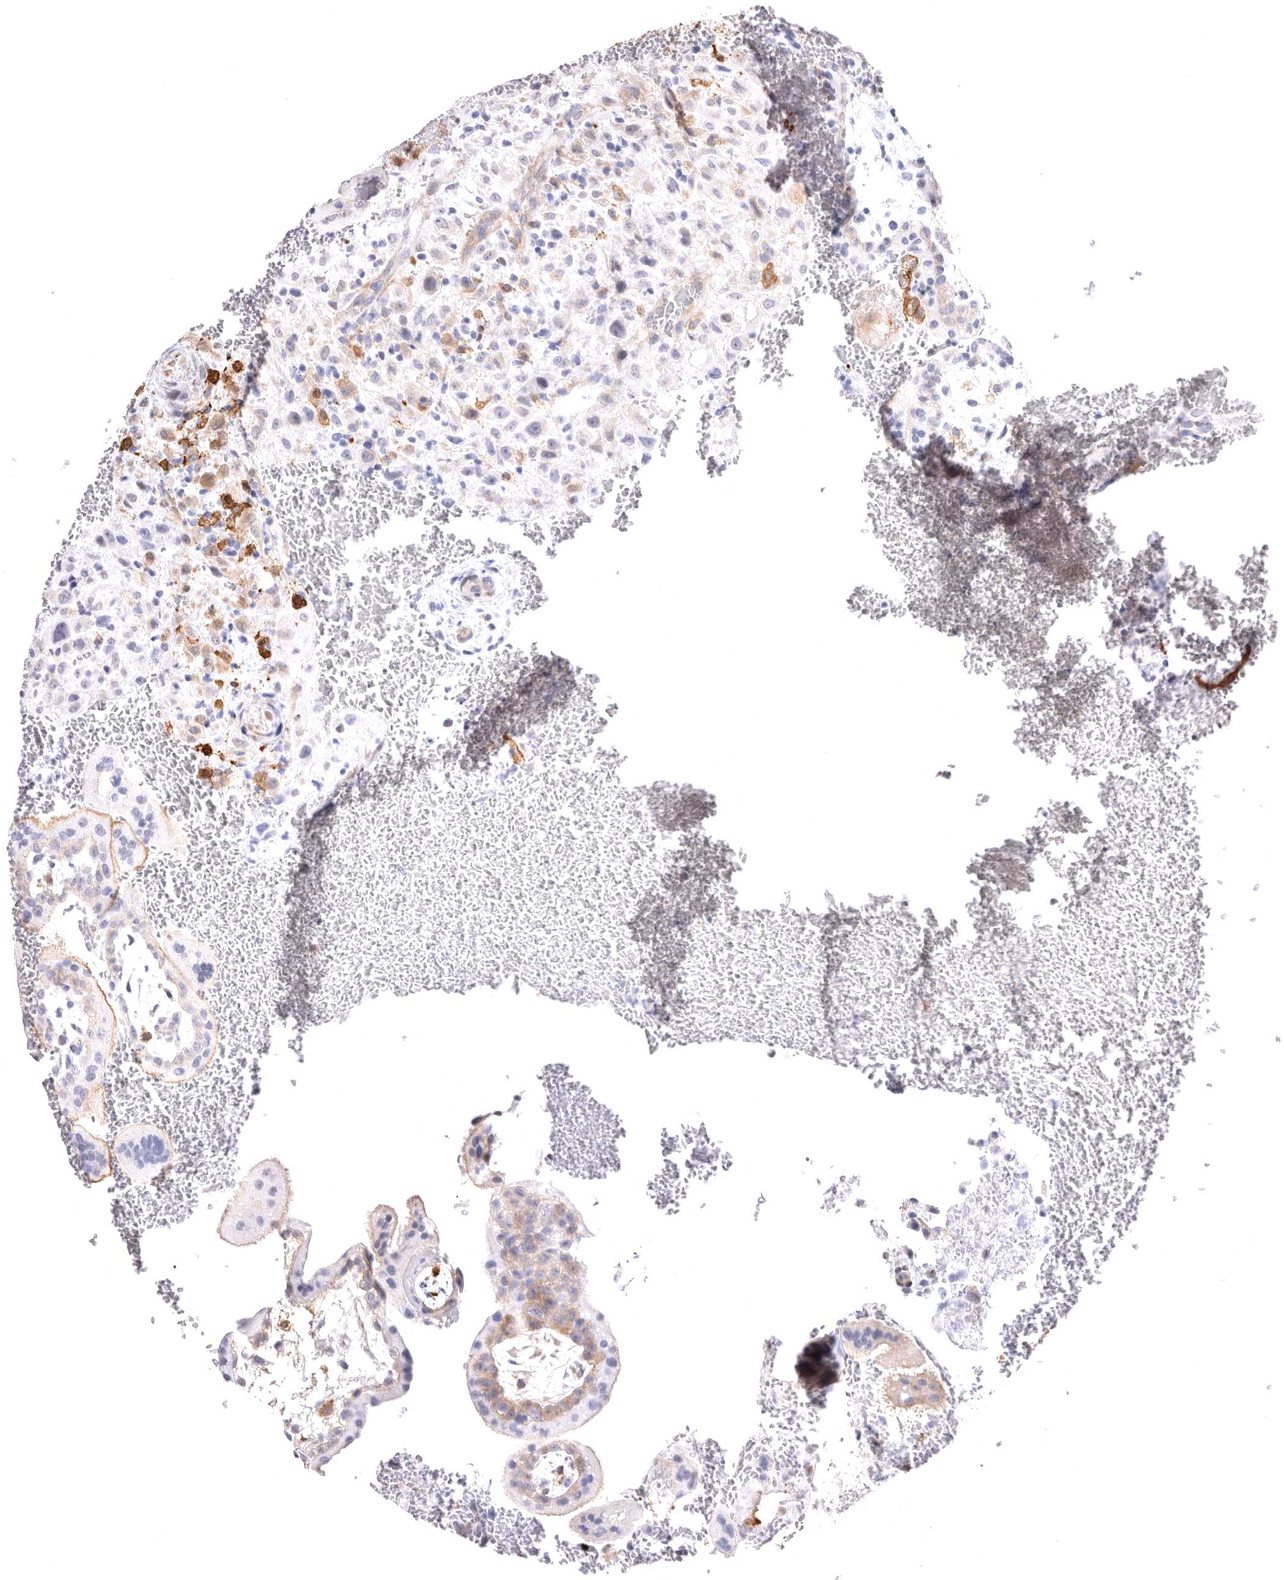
{"staining": {"intensity": "moderate", "quantity": "<25%", "location": "cytoplasmic/membranous"}, "tissue": "placenta", "cell_type": "Decidual cells", "image_type": "normal", "snomed": [{"axis": "morphology", "description": "Normal tissue, NOS"}, {"axis": "topography", "description": "Placenta"}], "caption": "Immunohistochemical staining of benign placenta shows moderate cytoplasmic/membranous protein expression in approximately <25% of decidual cells.", "gene": "VPS45", "patient": {"sex": "female", "age": 35}}